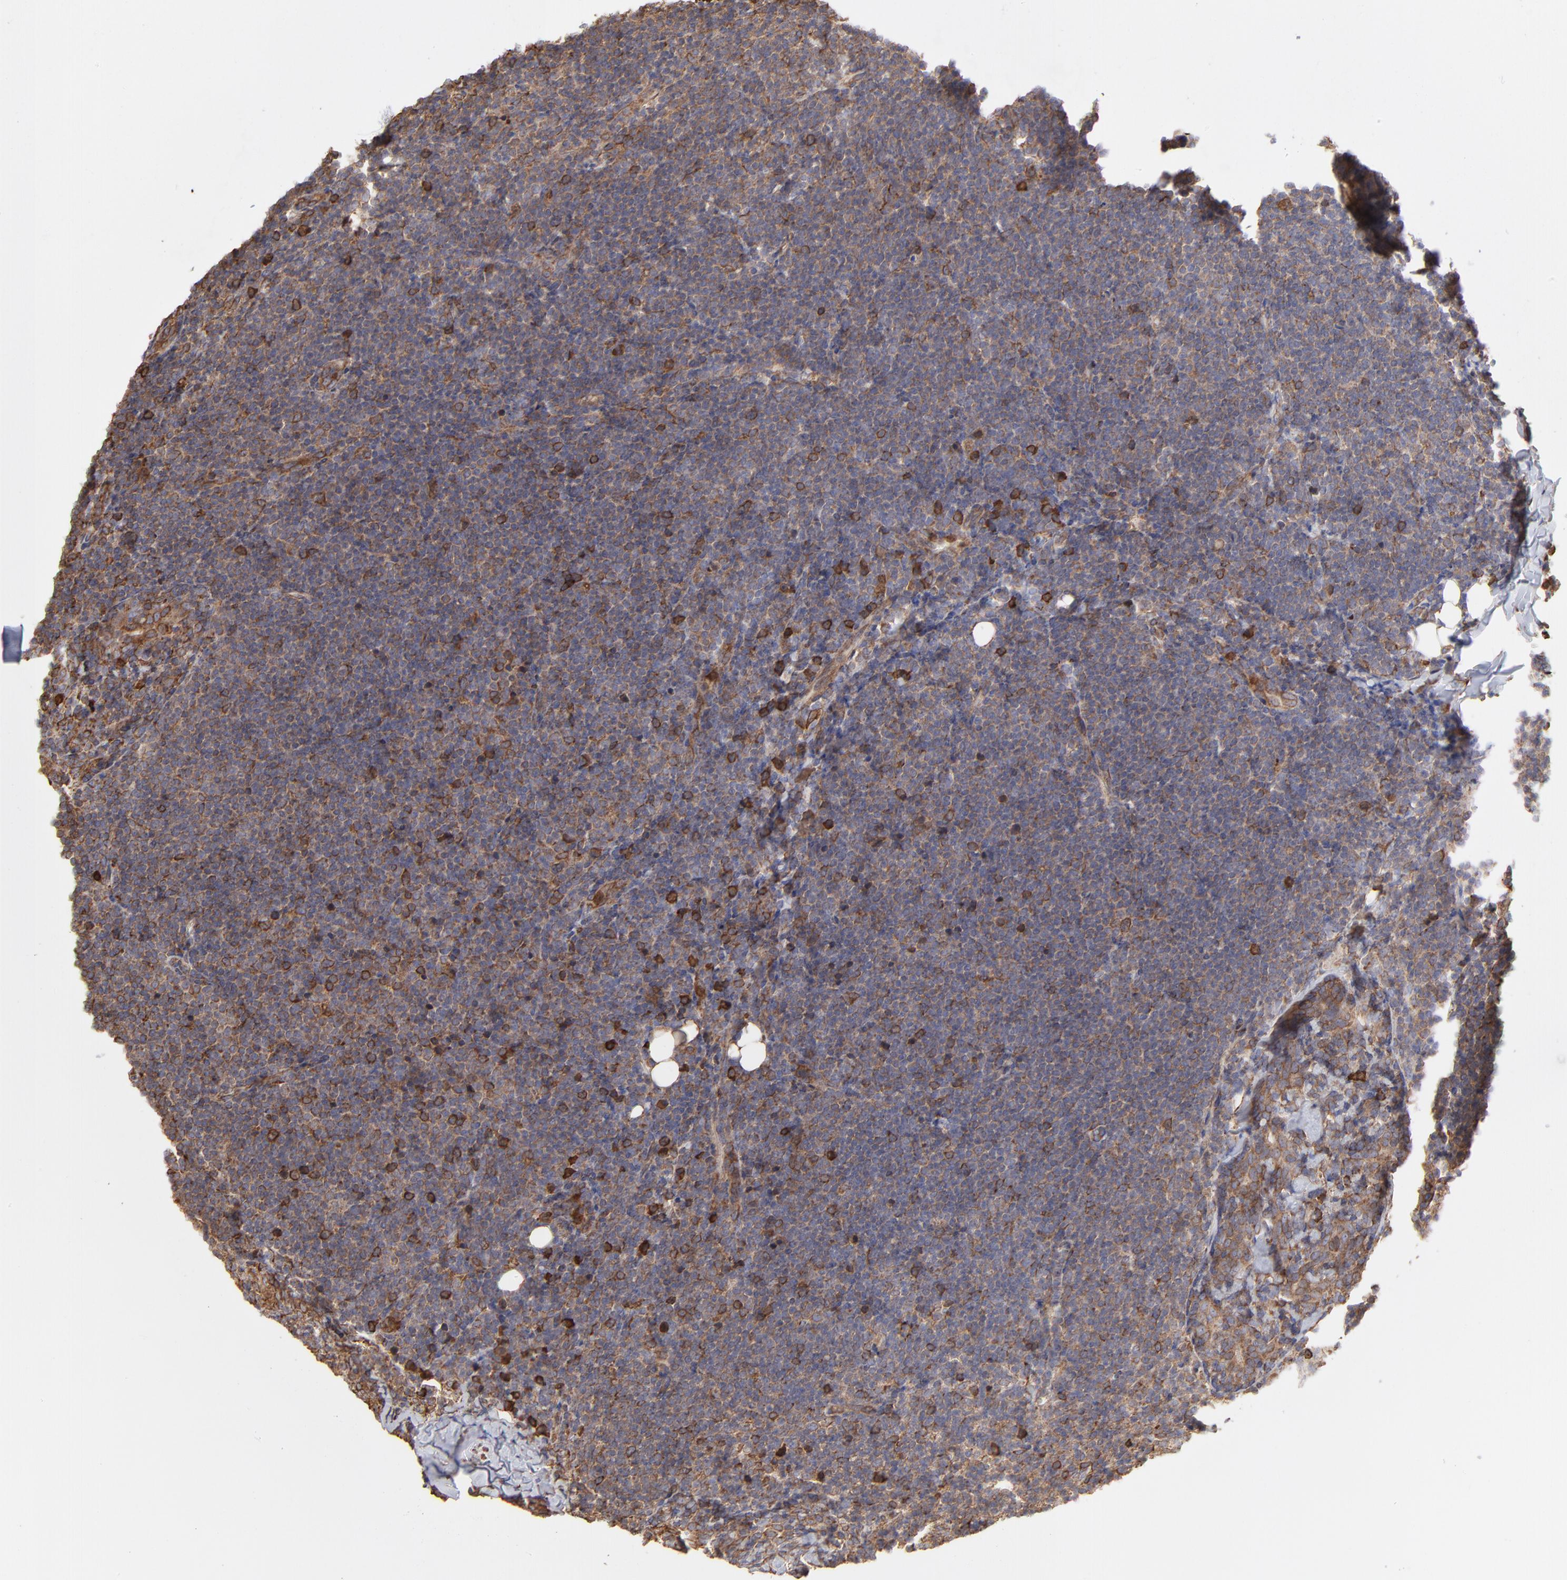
{"staining": {"intensity": "moderate", "quantity": ">75%", "location": "cytoplasmic/membranous"}, "tissue": "lymph node", "cell_type": "Germinal center cells", "image_type": "normal", "snomed": [{"axis": "morphology", "description": "Normal tissue, NOS"}, {"axis": "morphology", "description": "Uncertain malignant potential"}, {"axis": "topography", "description": "Lymph node"}, {"axis": "topography", "description": "Salivary gland, NOS"}], "caption": "Moderate cytoplasmic/membranous positivity for a protein is seen in about >75% of germinal center cells of benign lymph node using IHC.", "gene": "PFKM", "patient": {"sex": "female", "age": 51}}